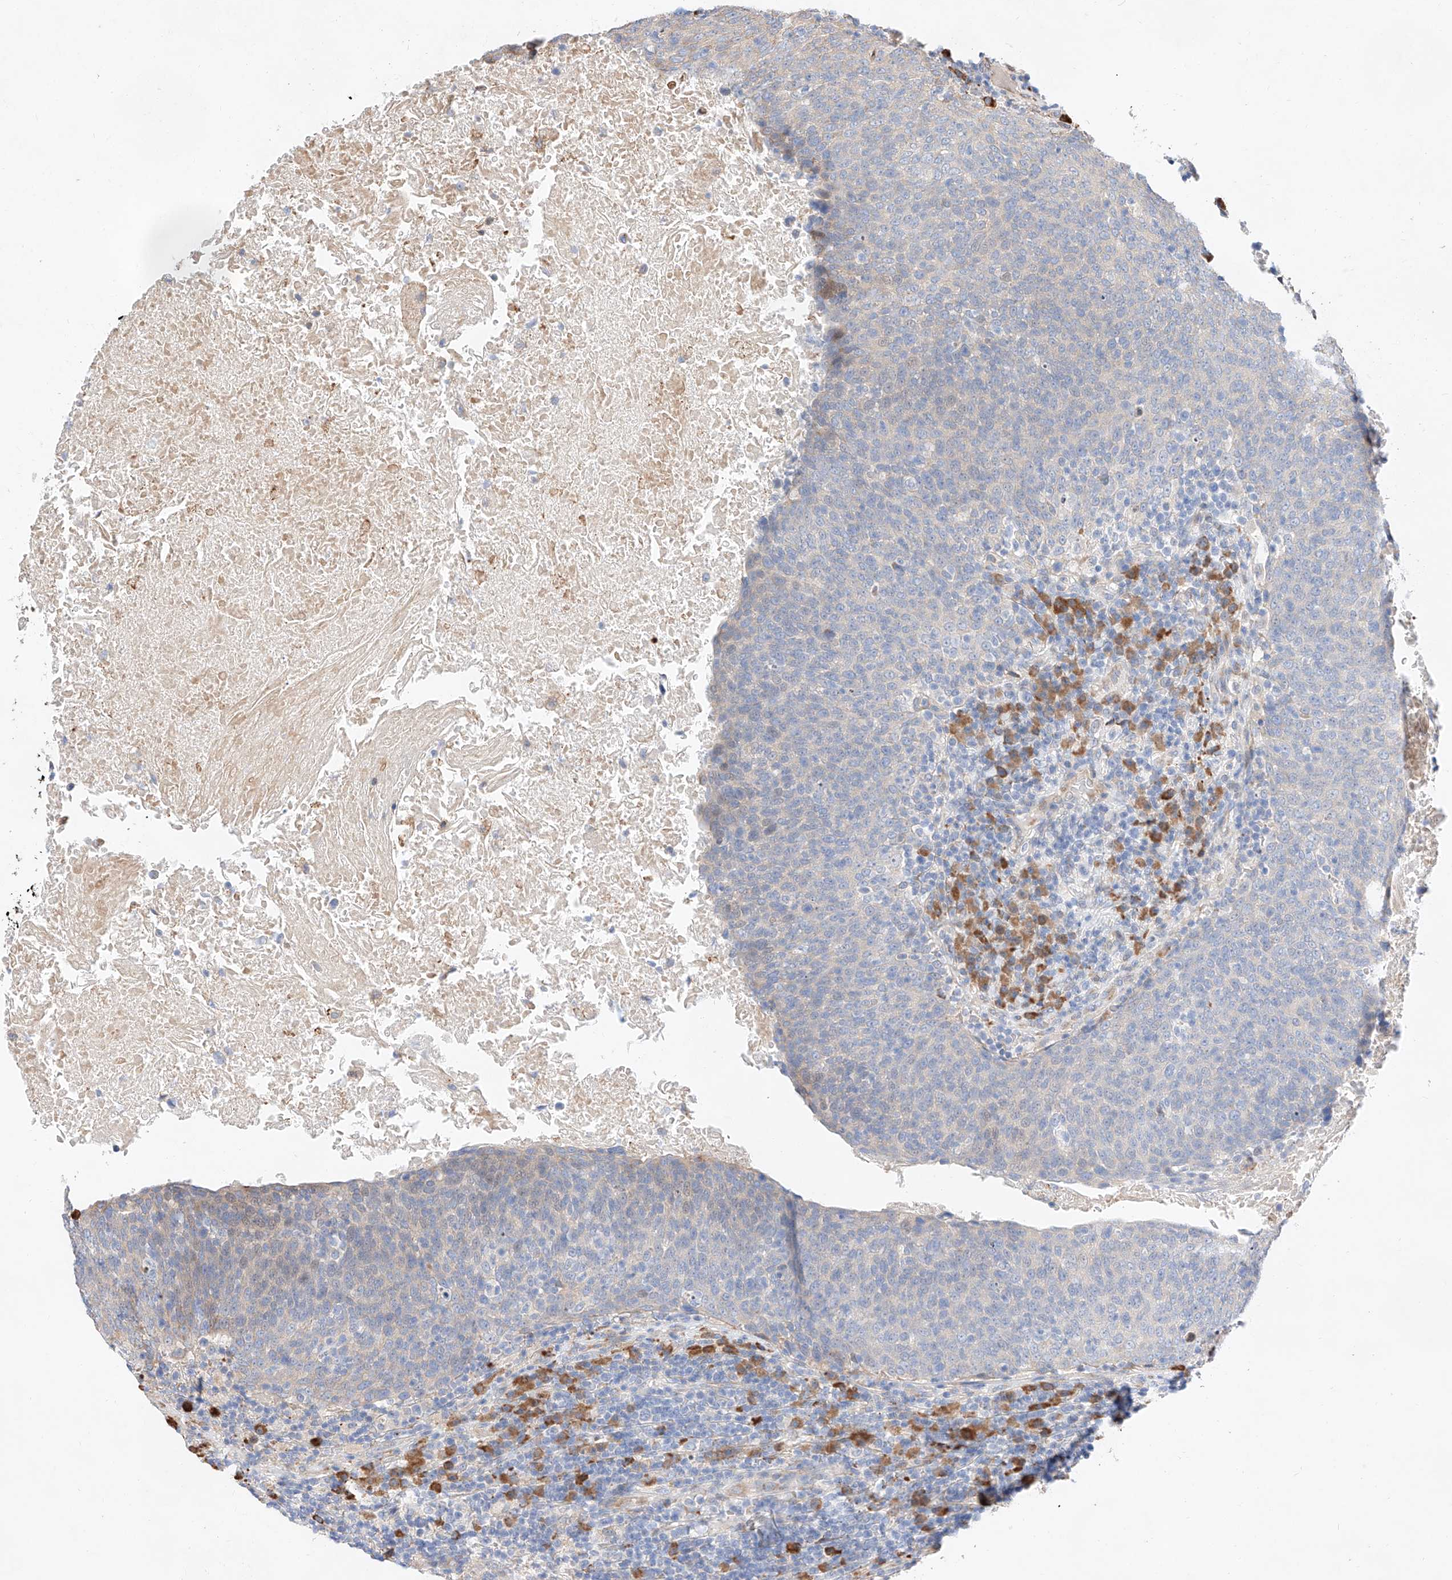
{"staining": {"intensity": "negative", "quantity": "none", "location": "none"}, "tissue": "head and neck cancer", "cell_type": "Tumor cells", "image_type": "cancer", "snomed": [{"axis": "morphology", "description": "Squamous cell carcinoma, NOS"}, {"axis": "morphology", "description": "Squamous cell carcinoma, metastatic, NOS"}, {"axis": "topography", "description": "Lymph node"}, {"axis": "topography", "description": "Head-Neck"}], "caption": "IHC photomicrograph of human head and neck metastatic squamous cell carcinoma stained for a protein (brown), which shows no staining in tumor cells.", "gene": "ATP9B", "patient": {"sex": "male", "age": 62}}